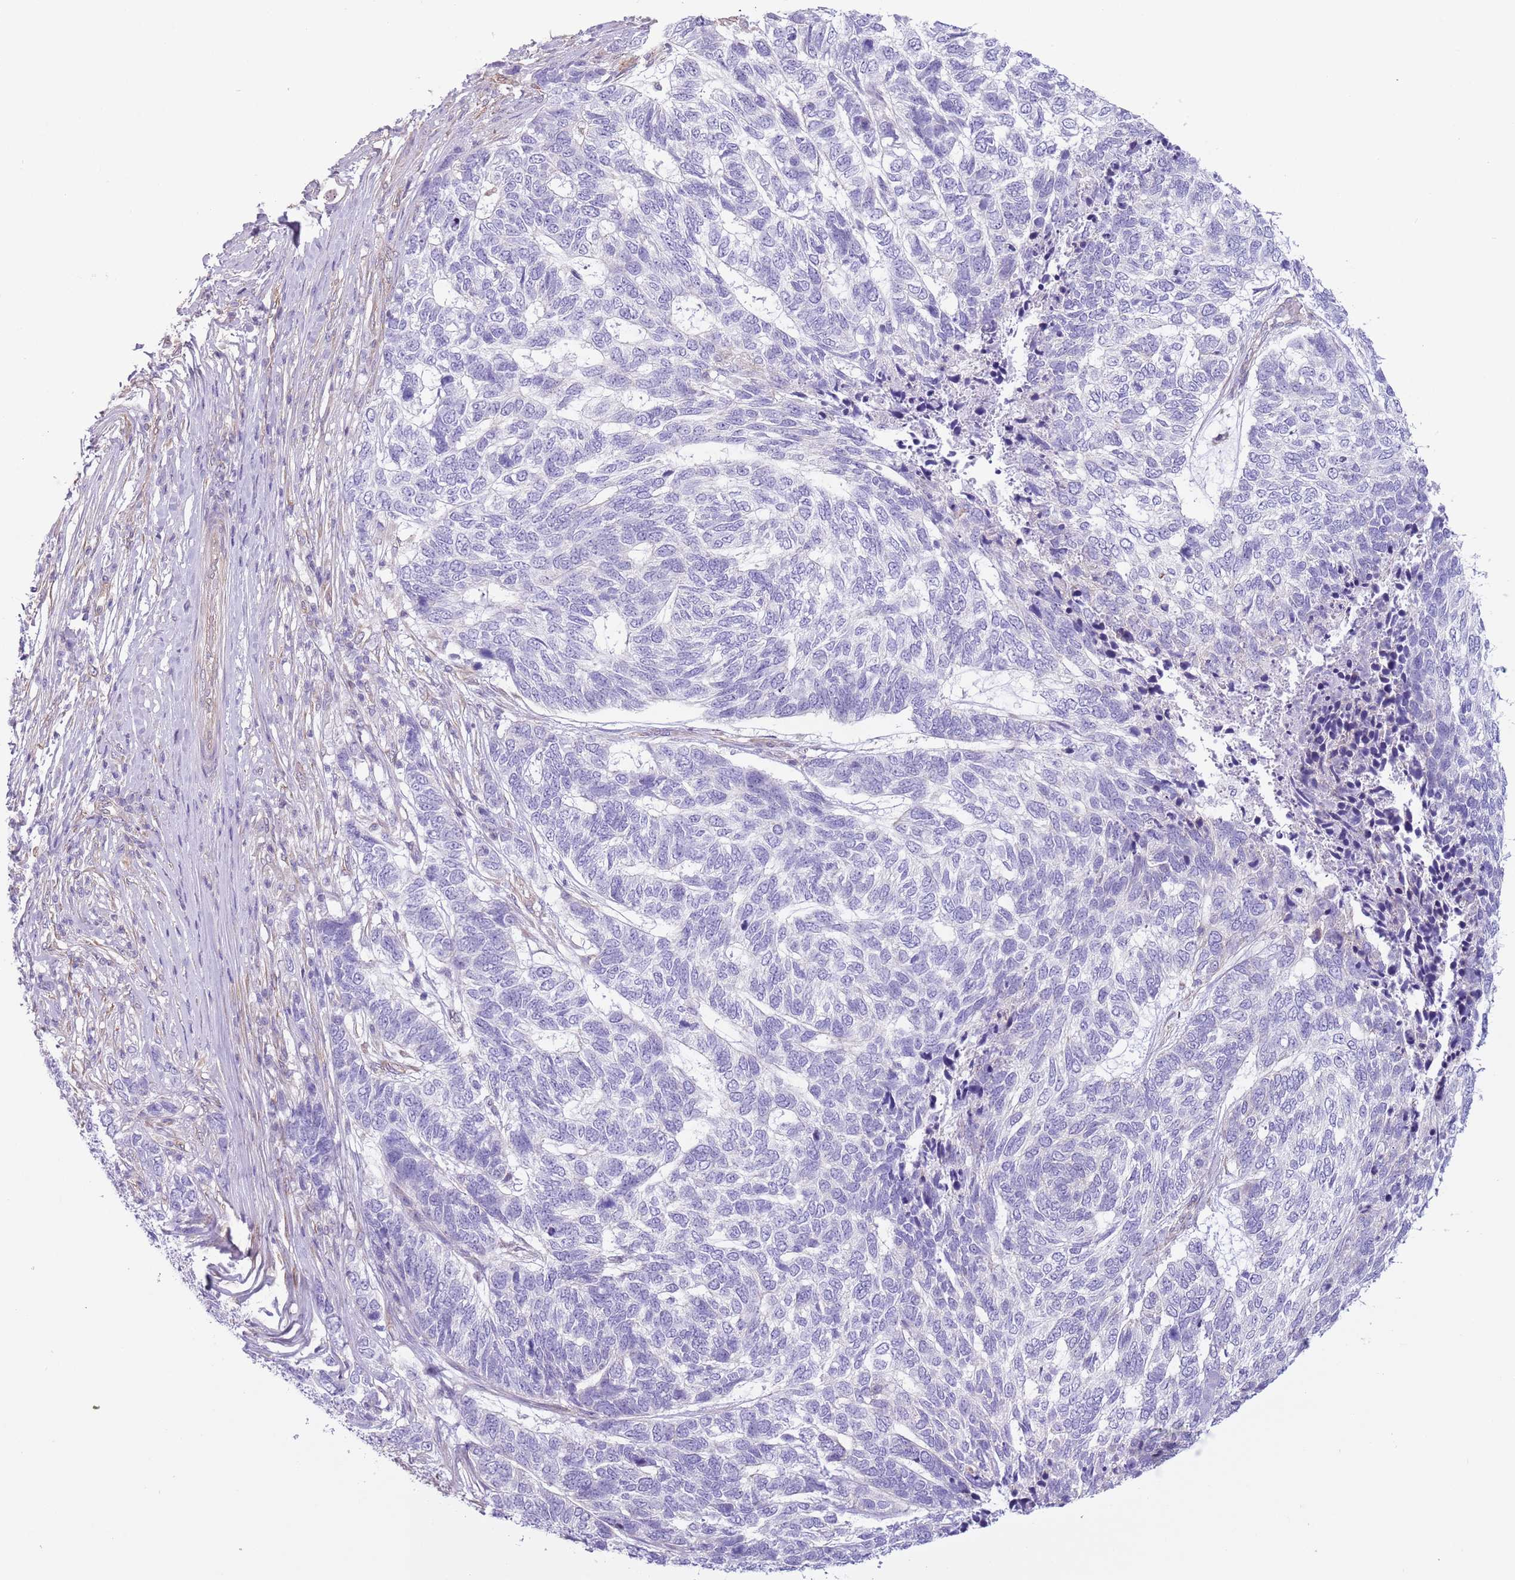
{"staining": {"intensity": "negative", "quantity": "none", "location": "none"}, "tissue": "skin cancer", "cell_type": "Tumor cells", "image_type": "cancer", "snomed": [{"axis": "morphology", "description": "Basal cell carcinoma"}, {"axis": "topography", "description": "Skin"}], "caption": "This is an IHC micrograph of human basal cell carcinoma (skin). There is no expression in tumor cells.", "gene": "RBP3", "patient": {"sex": "female", "age": 65}}